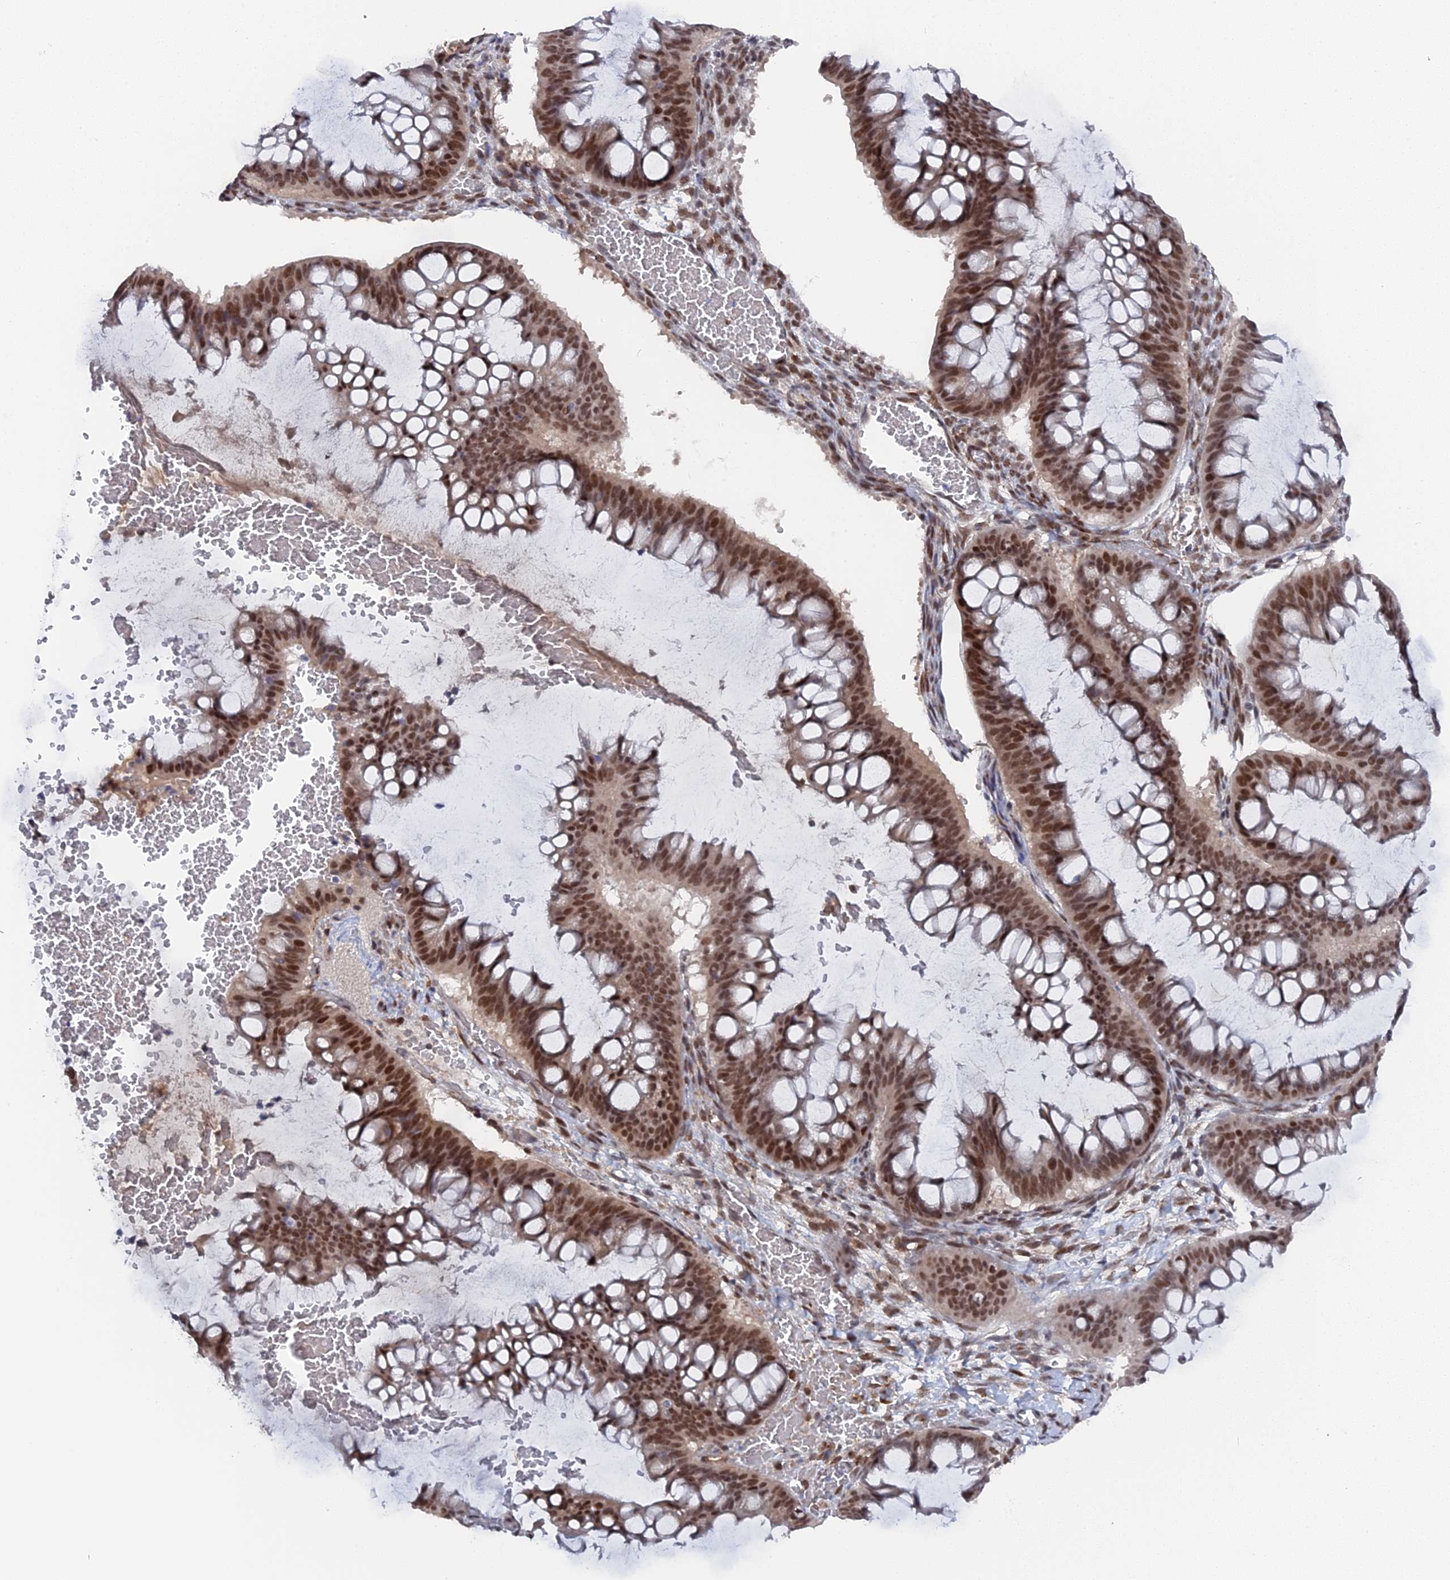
{"staining": {"intensity": "strong", "quantity": ">75%", "location": "nuclear"}, "tissue": "ovarian cancer", "cell_type": "Tumor cells", "image_type": "cancer", "snomed": [{"axis": "morphology", "description": "Cystadenocarcinoma, mucinous, NOS"}, {"axis": "topography", "description": "Ovary"}], "caption": "An image of human mucinous cystadenocarcinoma (ovarian) stained for a protein demonstrates strong nuclear brown staining in tumor cells.", "gene": "CCDC85A", "patient": {"sex": "female", "age": 73}}